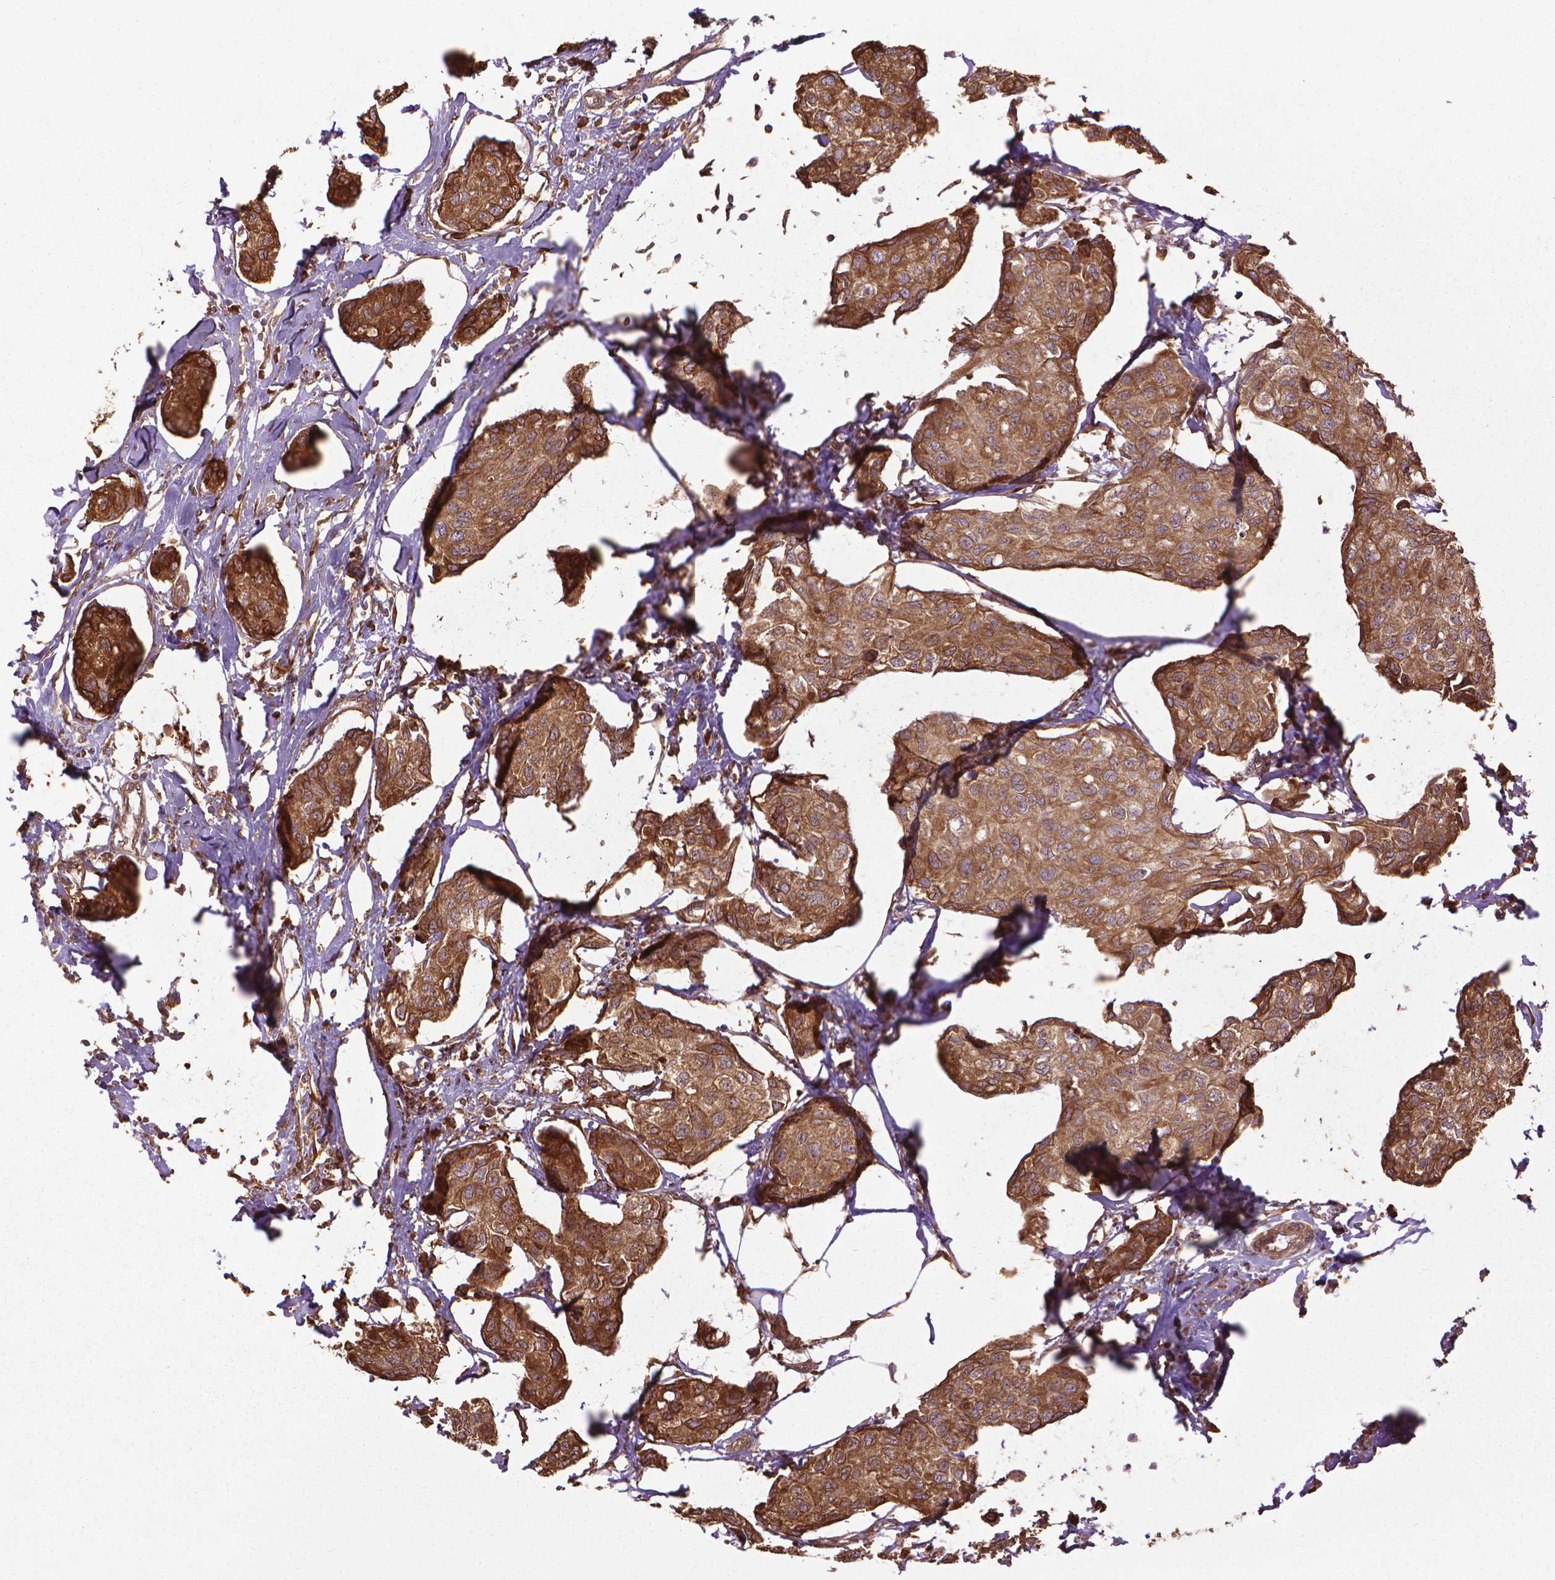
{"staining": {"intensity": "strong", "quantity": ">75%", "location": "cytoplasmic/membranous"}, "tissue": "breast cancer", "cell_type": "Tumor cells", "image_type": "cancer", "snomed": [{"axis": "morphology", "description": "Duct carcinoma"}, {"axis": "topography", "description": "Breast"}], "caption": "Breast cancer (infiltrating ductal carcinoma) stained for a protein reveals strong cytoplasmic/membranous positivity in tumor cells.", "gene": "GAS1", "patient": {"sex": "female", "age": 80}}